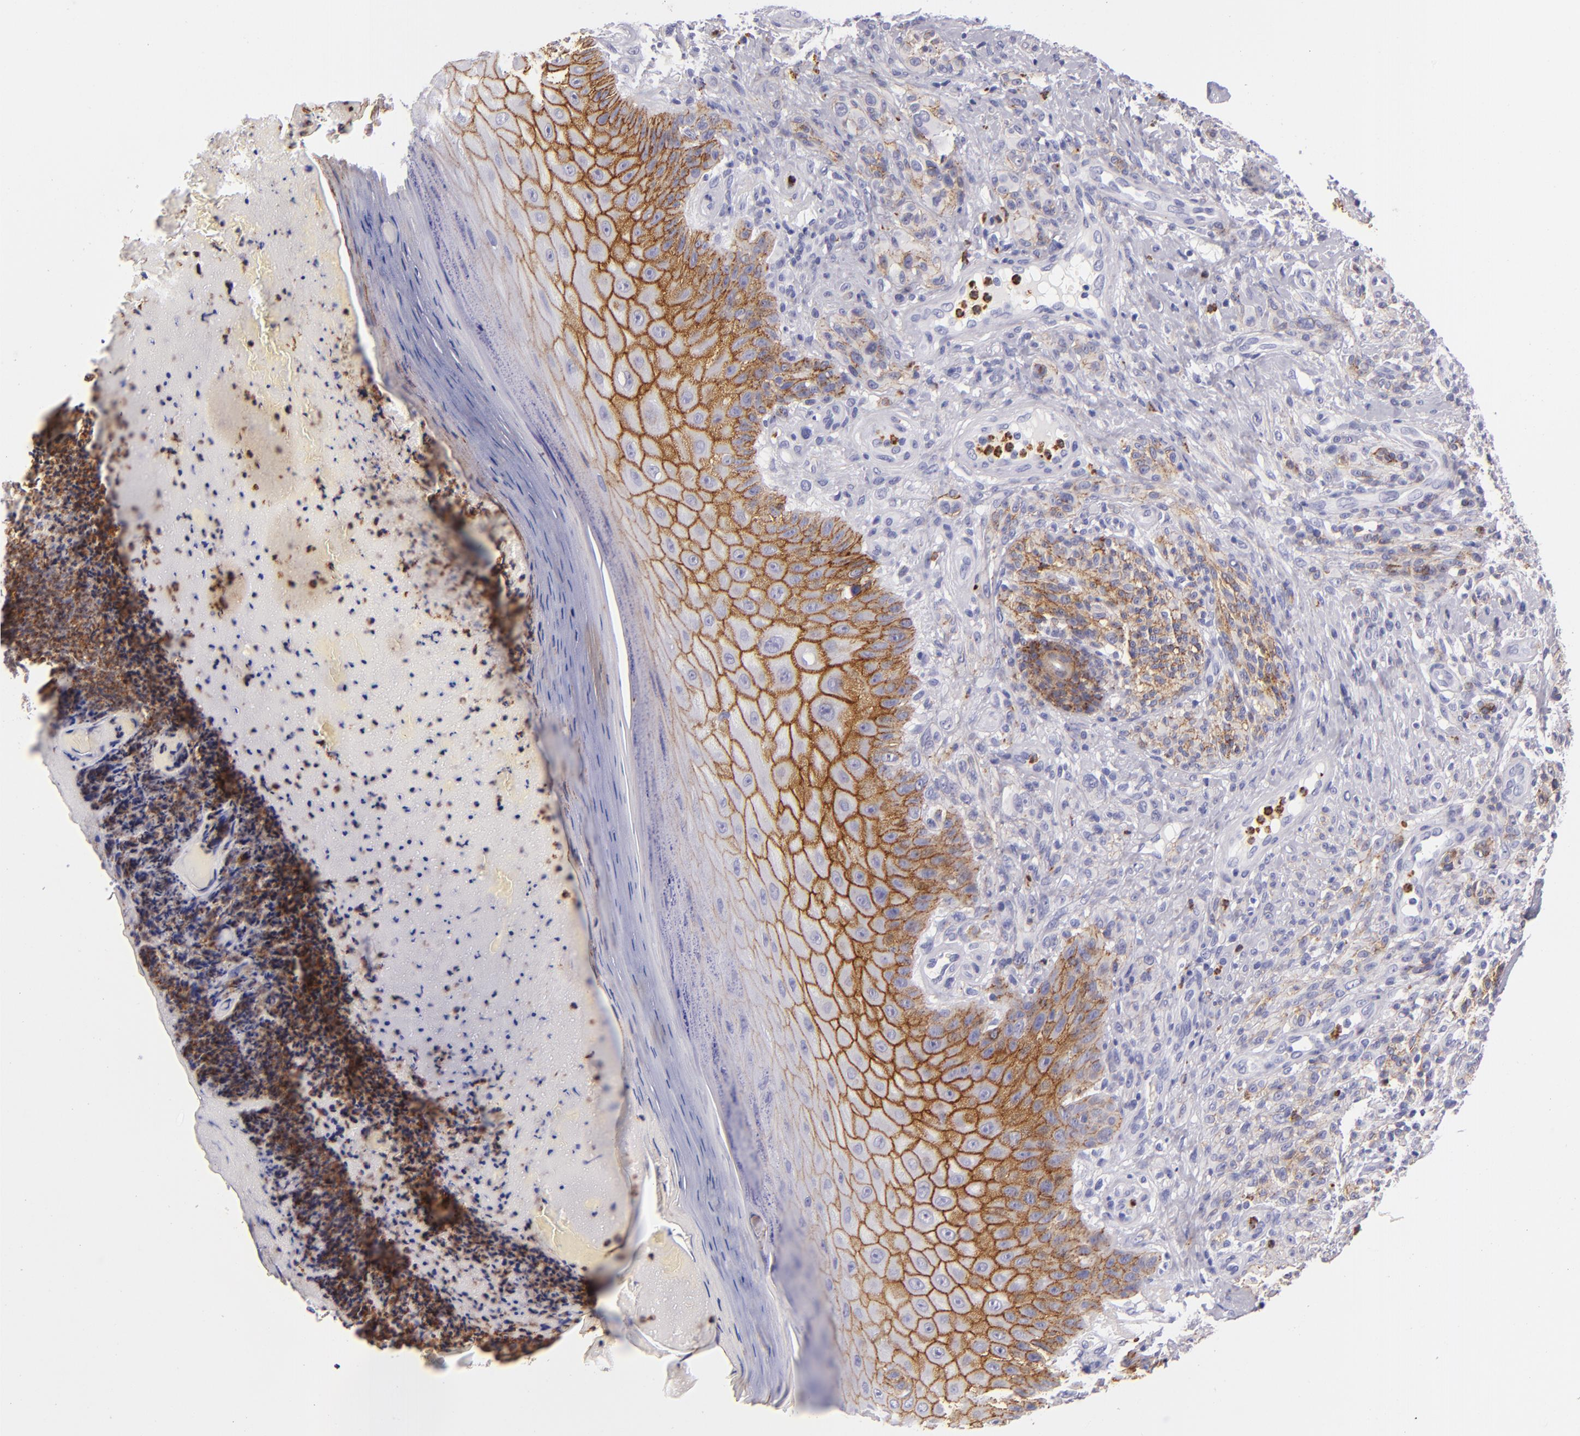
{"staining": {"intensity": "weak", "quantity": "25%-75%", "location": "cytoplasmic/membranous"}, "tissue": "melanoma", "cell_type": "Tumor cells", "image_type": "cancer", "snomed": [{"axis": "morphology", "description": "Malignant melanoma, NOS"}, {"axis": "topography", "description": "Skin"}], "caption": "Immunohistochemistry photomicrograph of neoplastic tissue: malignant melanoma stained using IHC displays low levels of weak protein expression localized specifically in the cytoplasmic/membranous of tumor cells, appearing as a cytoplasmic/membranous brown color.", "gene": "CDH3", "patient": {"sex": "male", "age": 57}}